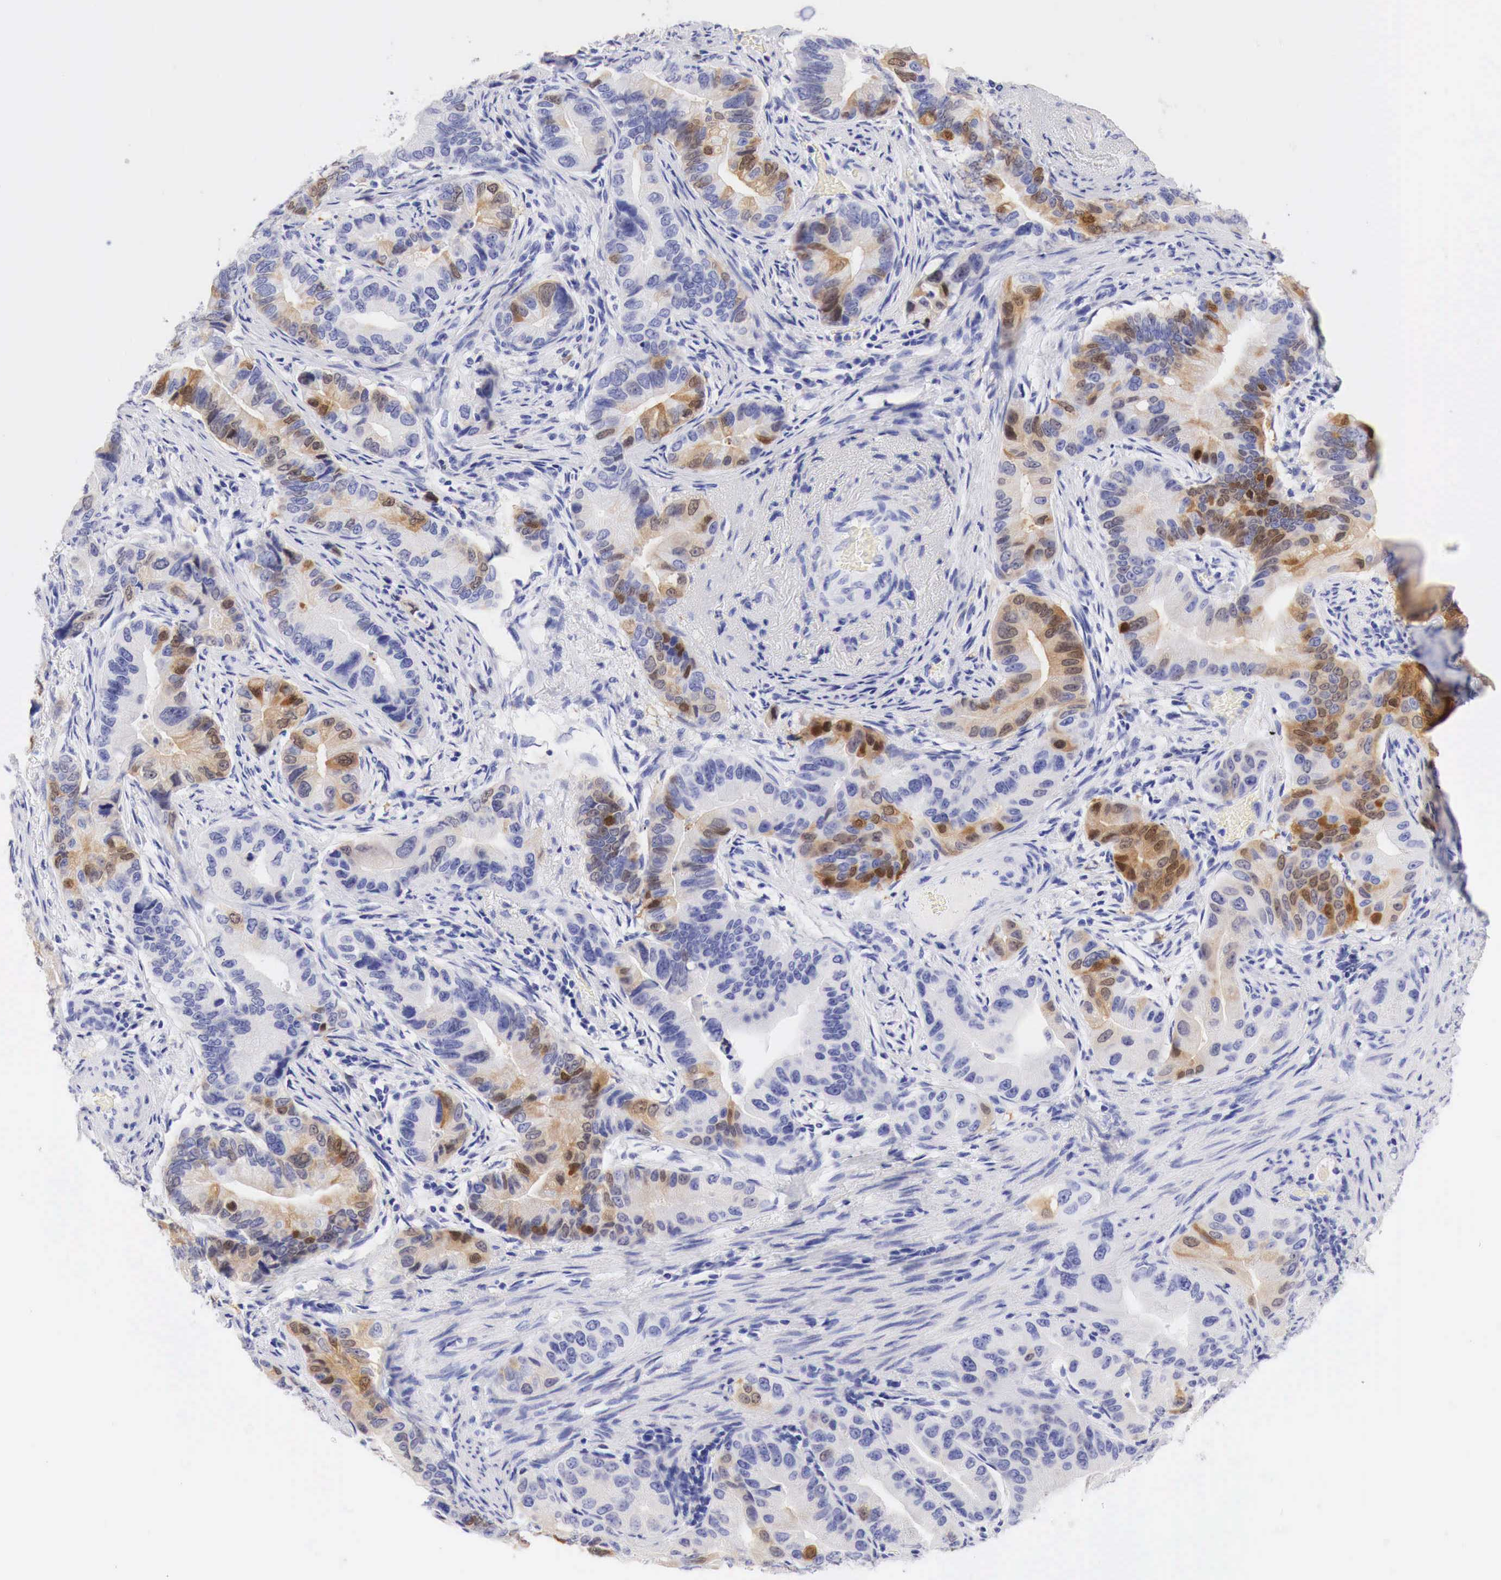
{"staining": {"intensity": "moderate", "quantity": "25%-75%", "location": "cytoplasmic/membranous"}, "tissue": "pancreatic cancer", "cell_type": "Tumor cells", "image_type": "cancer", "snomed": [{"axis": "morphology", "description": "Adenocarcinoma, NOS"}, {"axis": "topography", "description": "Pancreas"}, {"axis": "topography", "description": "Stomach, upper"}], "caption": "Protein staining of adenocarcinoma (pancreatic) tissue demonstrates moderate cytoplasmic/membranous positivity in approximately 25%-75% of tumor cells.", "gene": "CDKN2A", "patient": {"sex": "male", "age": 77}}